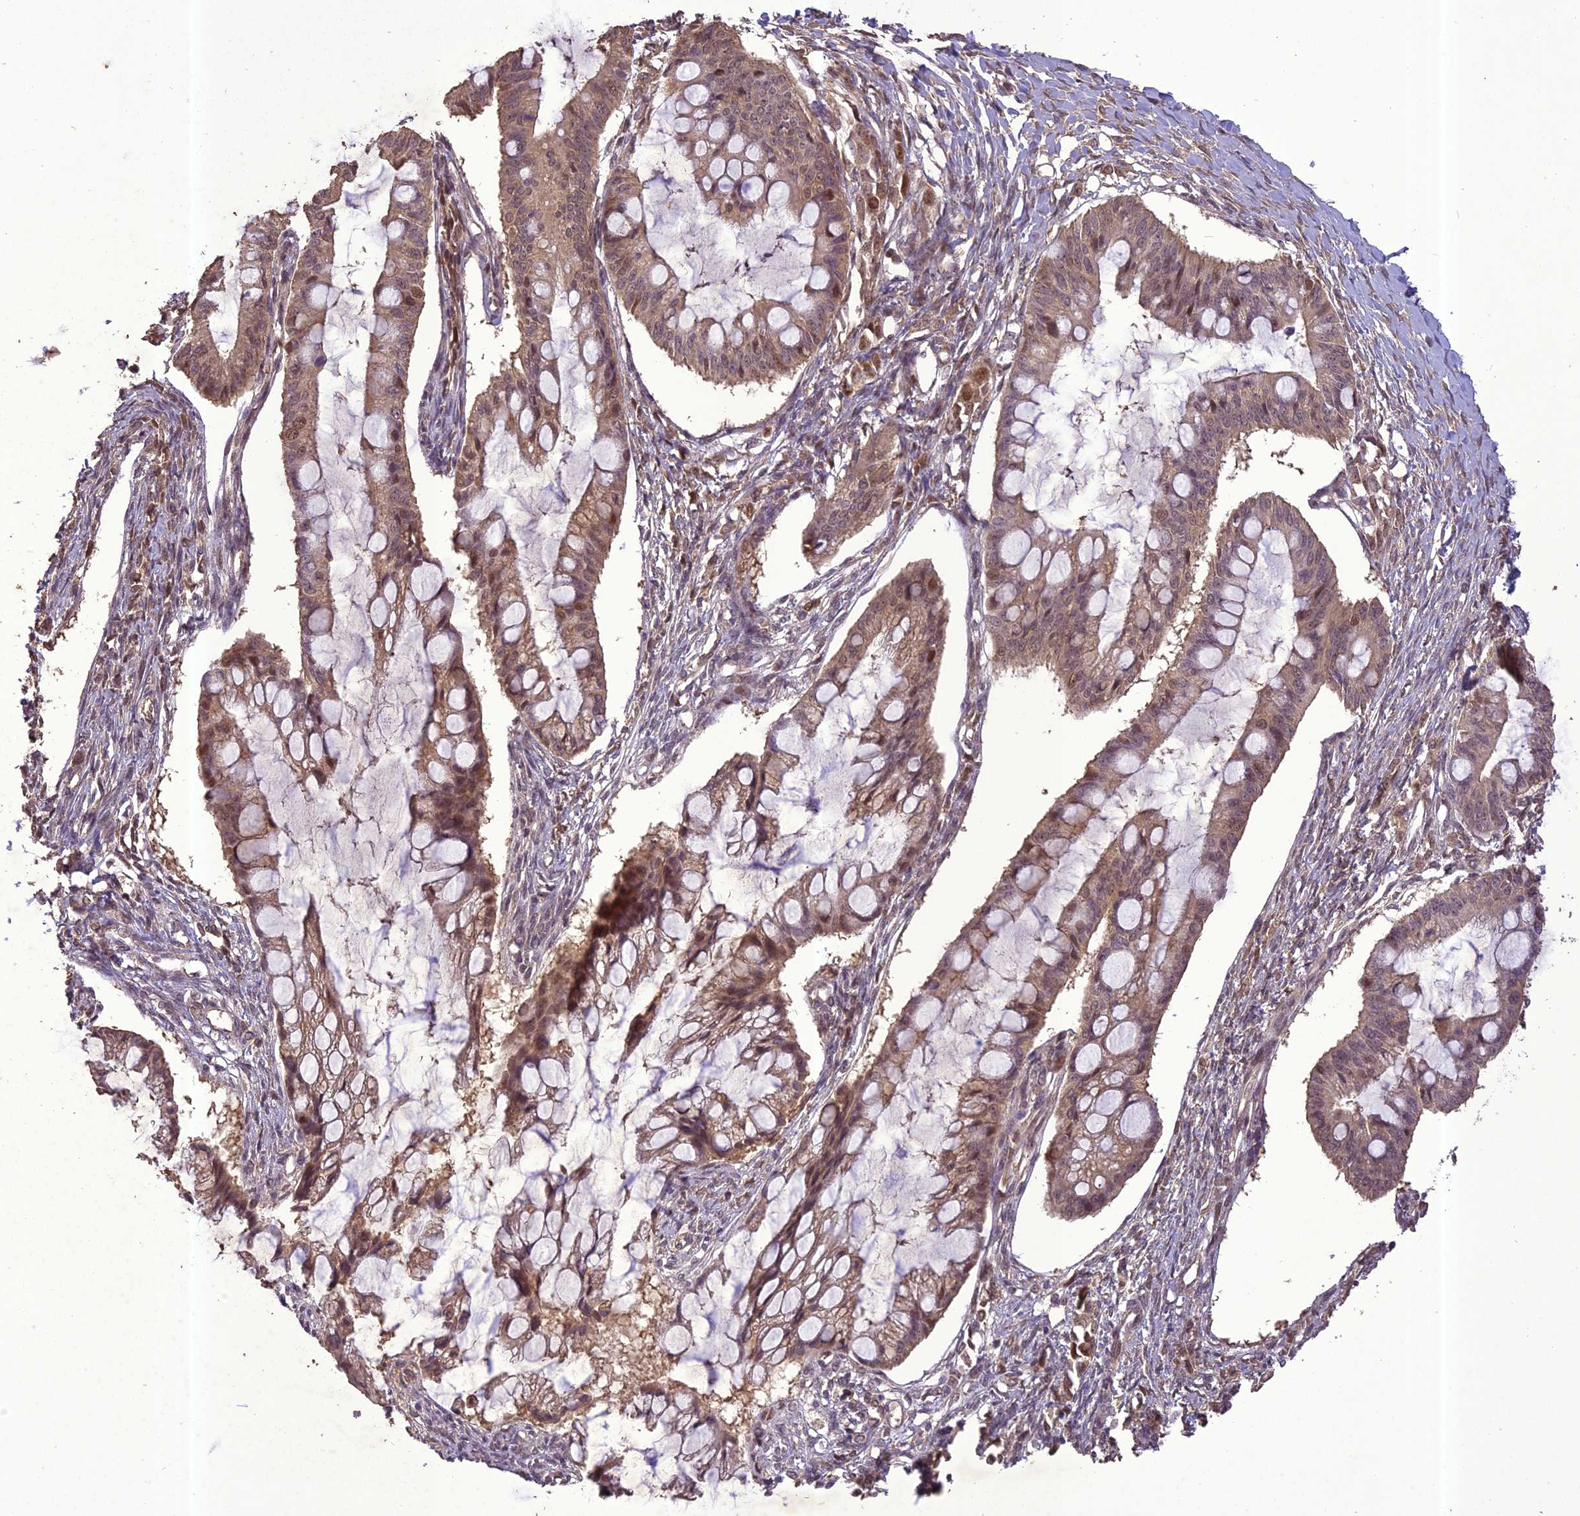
{"staining": {"intensity": "moderate", "quantity": "25%-75%", "location": "cytoplasmic/membranous"}, "tissue": "ovarian cancer", "cell_type": "Tumor cells", "image_type": "cancer", "snomed": [{"axis": "morphology", "description": "Cystadenocarcinoma, mucinous, NOS"}, {"axis": "topography", "description": "Ovary"}], "caption": "The photomicrograph exhibits staining of mucinous cystadenocarcinoma (ovarian), revealing moderate cytoplasmic/membranous protein expression (brown color) within tumor cells.", "gene": "TIGD7", "patient": {"sex": "female", "age": 73}}